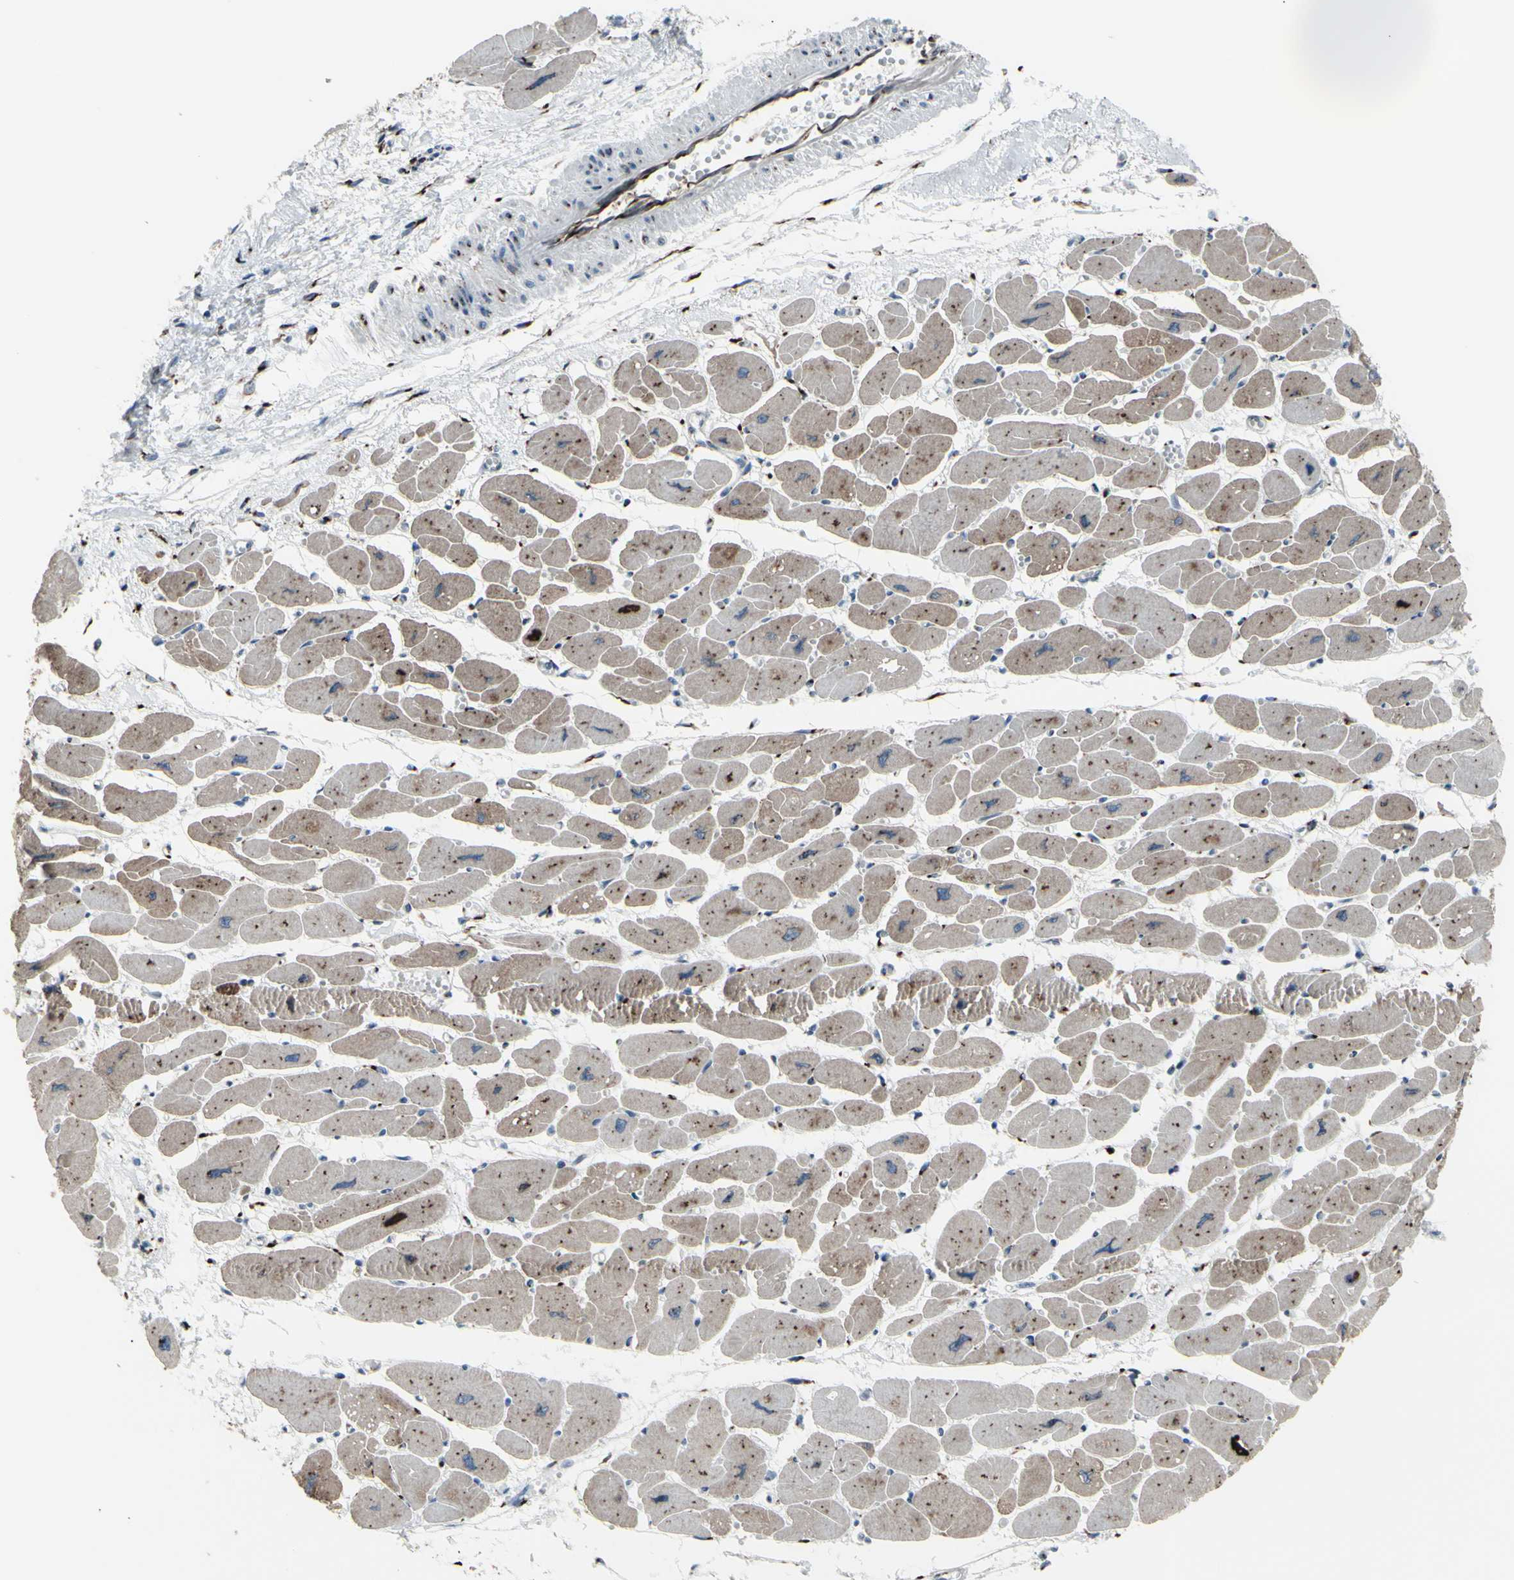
{"staining": {"intensity": "moderate", "quantity": ">75%", "location": "cytoplasmic/membranous"}, "tissue": "heart muscle", "cell_type": "Cardiomyocytes", "image_type": "normal", "snomed": [{"axis": "morphology", "description": "Normal tissue, NOS"}, {"axis": "topography", "description": "Heart"}], "caption": "Cardiomyocytes demonstrate medium levels of moderate cytoplasmic/membranous expression in about >75% of cells in unremarkable heart muscle. The protein is shown in brown color, while the nuclei are stained blue.", "gene": "GLG1", "patient": {"sex": "female", "age": 54}}